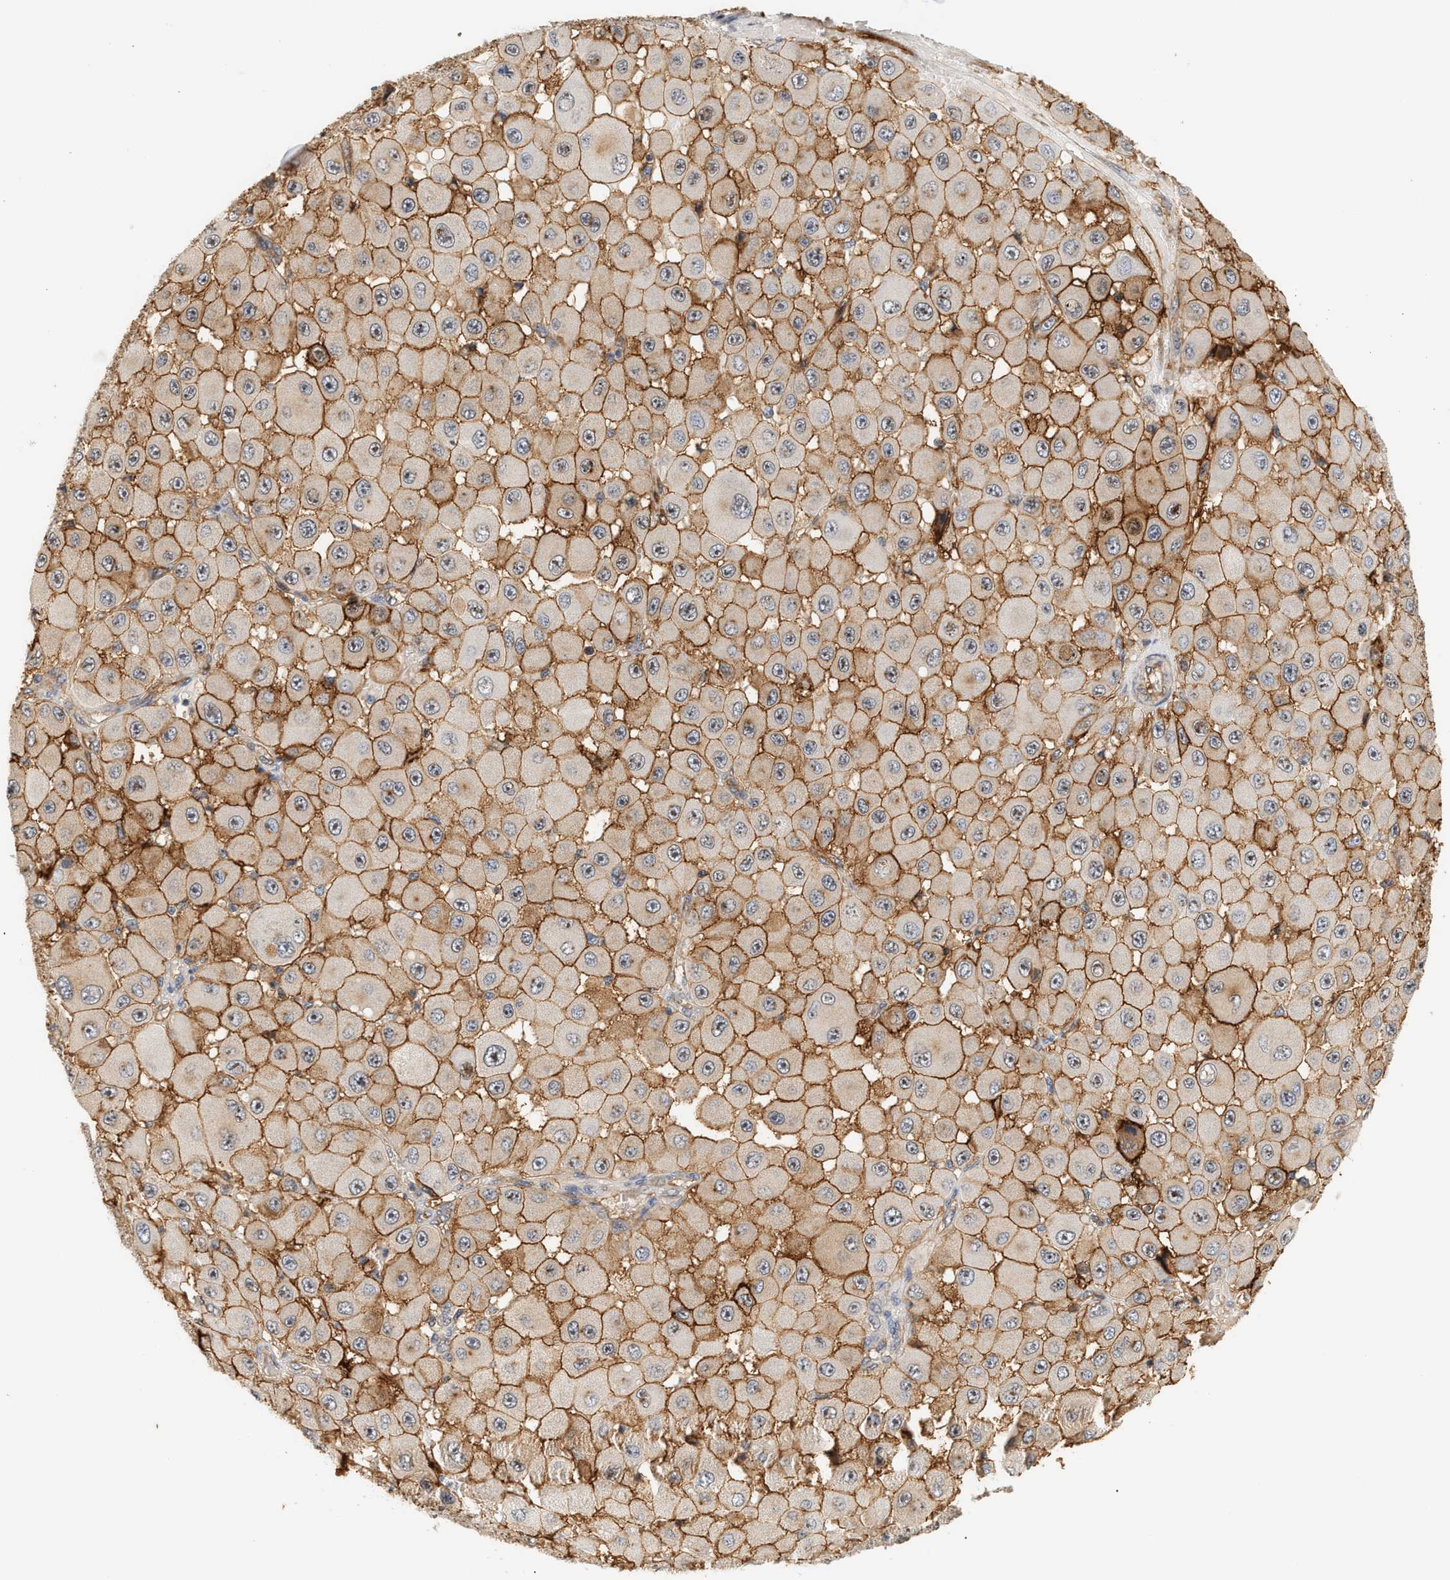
{"staining": {"intensity": "moderate", "quantity": ">75%", "location": "cytoplasmic/membranous,nuclear"}, "tissue": "melanoma", "cell_type": "Tumor cells", "image_type": "cancer", "snomed": [{"axis": "morphology", "description": "Malignant melanoma, NOS"}, {"axis": "topography", "description": "Skin"}], "caption": "Immunohistochemistry histopathology image of neoplastic tissue: human melanoma stained using immunohistochemistry shows medium levels of moderate protein expression localized specifically in the cytoplasmic/membranous and nuclear of tumor cells, appearing as a cytoplasmic/membranous and nuclear brown color.", "gene": "PLXND1", "patient": {"sex": "female", "age": 81}}